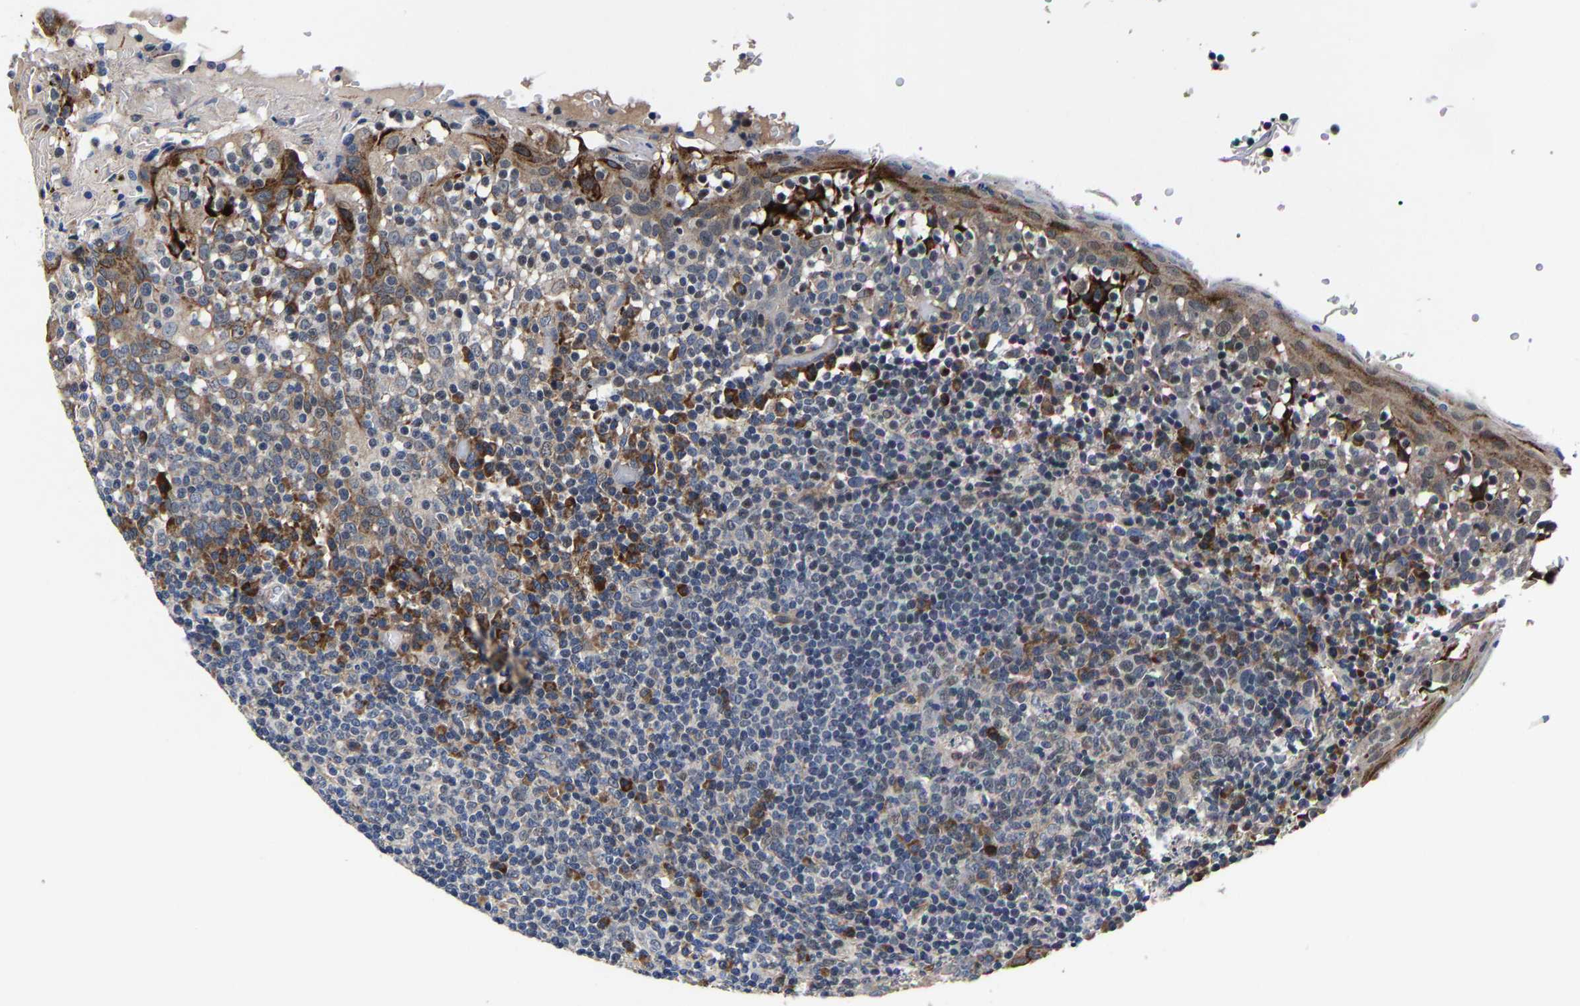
{"staining": {"intensity": "moderate", "quantity": "<25%", "location": "cytoplasmic/membranous"}, "tissue": "tonsil", "cell_type": "Germinal center cells", "image_type": "normal", "snomed": [{"axis": "morphology", "description": "Normal tissue, NOS"}, {"axis": "topography", "description": "Tonsil"}], "caption": "Immunohistochemistry (IHC) photomicrograph of unremarkable human tonsil stained for a protein (brown), which exhibits low levels of moderate cytoplasmic/membranous expression in approximately <25% of germinal center cells.", "gene": "SLC12A2", "patient": {"sex": "female", "age": 19}}